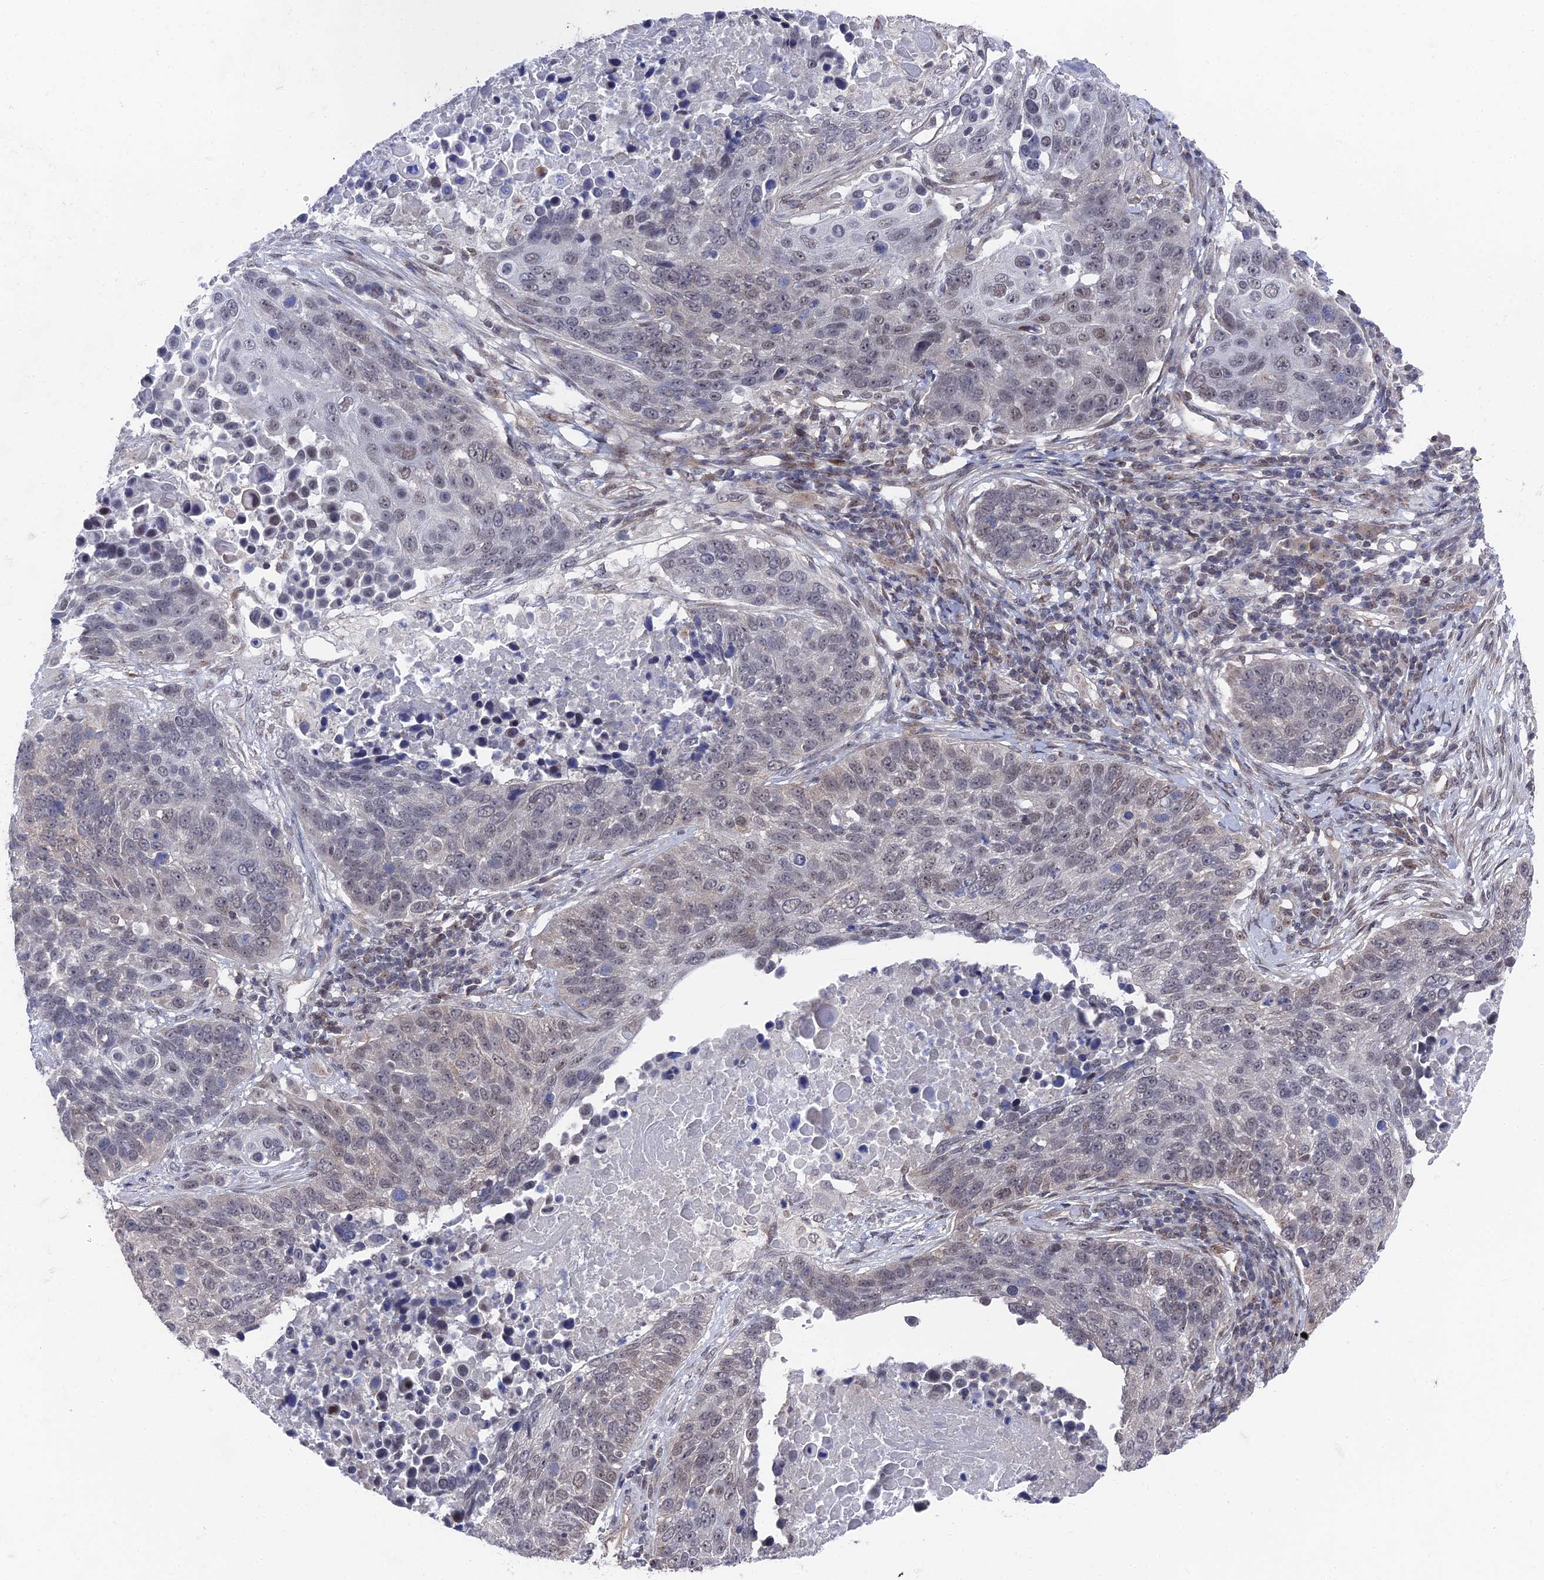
{"staining": {"intensity": "weak", "quantity": "<25%", "location": "nuclear"}, "tissue": "lung cancer", "cell_type": "Tumor cells", "image_type": "cancer", "snomed": [{"axis": "morphology", "description": "Normal tissue, NOS"}, {"axis": "morphology", "description": "Squamous cell carcinoma, NOS"}, {"axis": "topography", "description": "Lymph node"}, {"axis": "topography", "description": "Lung"}], "caption": "High magnification brightfield microscopy of lung squamous cell carcinoma stained with DAB (brown) and counterstained with hematoxylin (blue): tumor cells show no significant positivity.", "gene": "FHIP2A", "patient": {"sex": "male", "age": 66}}